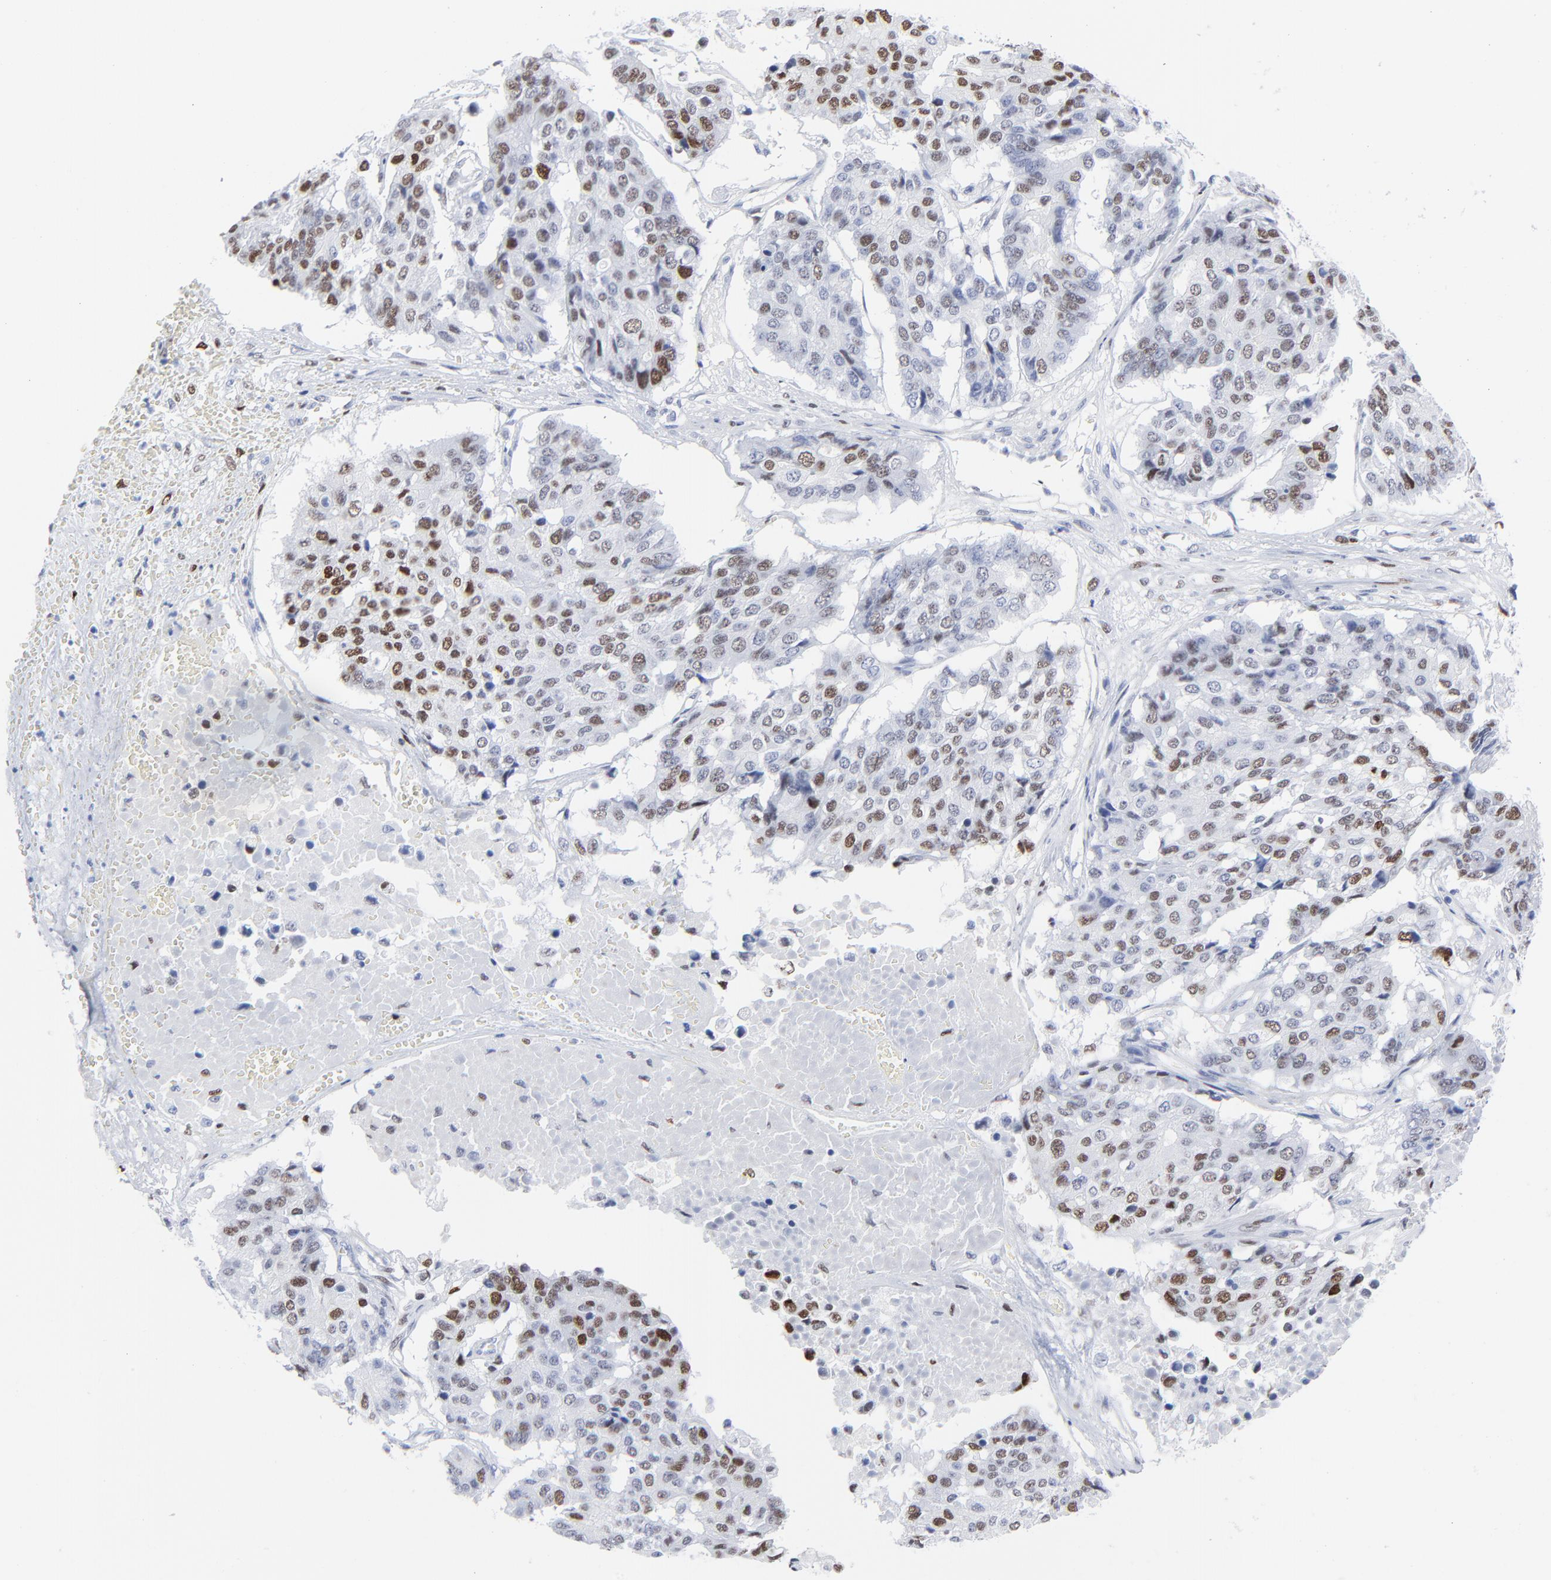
{"staining": {"intensity": "moderate", "quantity": "25%-75%", "location": "nuclear"}, "tissue": "pancreatic cancer", "cell_type": "Tumor cells", "image_type": "cancer", "snomed": [{"axis": "morphology", "description": "Adenocarcinoma, NOS"}, {"axis": "topography", "description": "Pancreas"}], "caption": "Human adenocarcinoma (pancreatic) stained with a brown dye demonstrates moderate nuclear positive staining in about 25%-75% of tumor cells.", "gene": "JUN", "patient": {"sex": "male", "age": 50}}